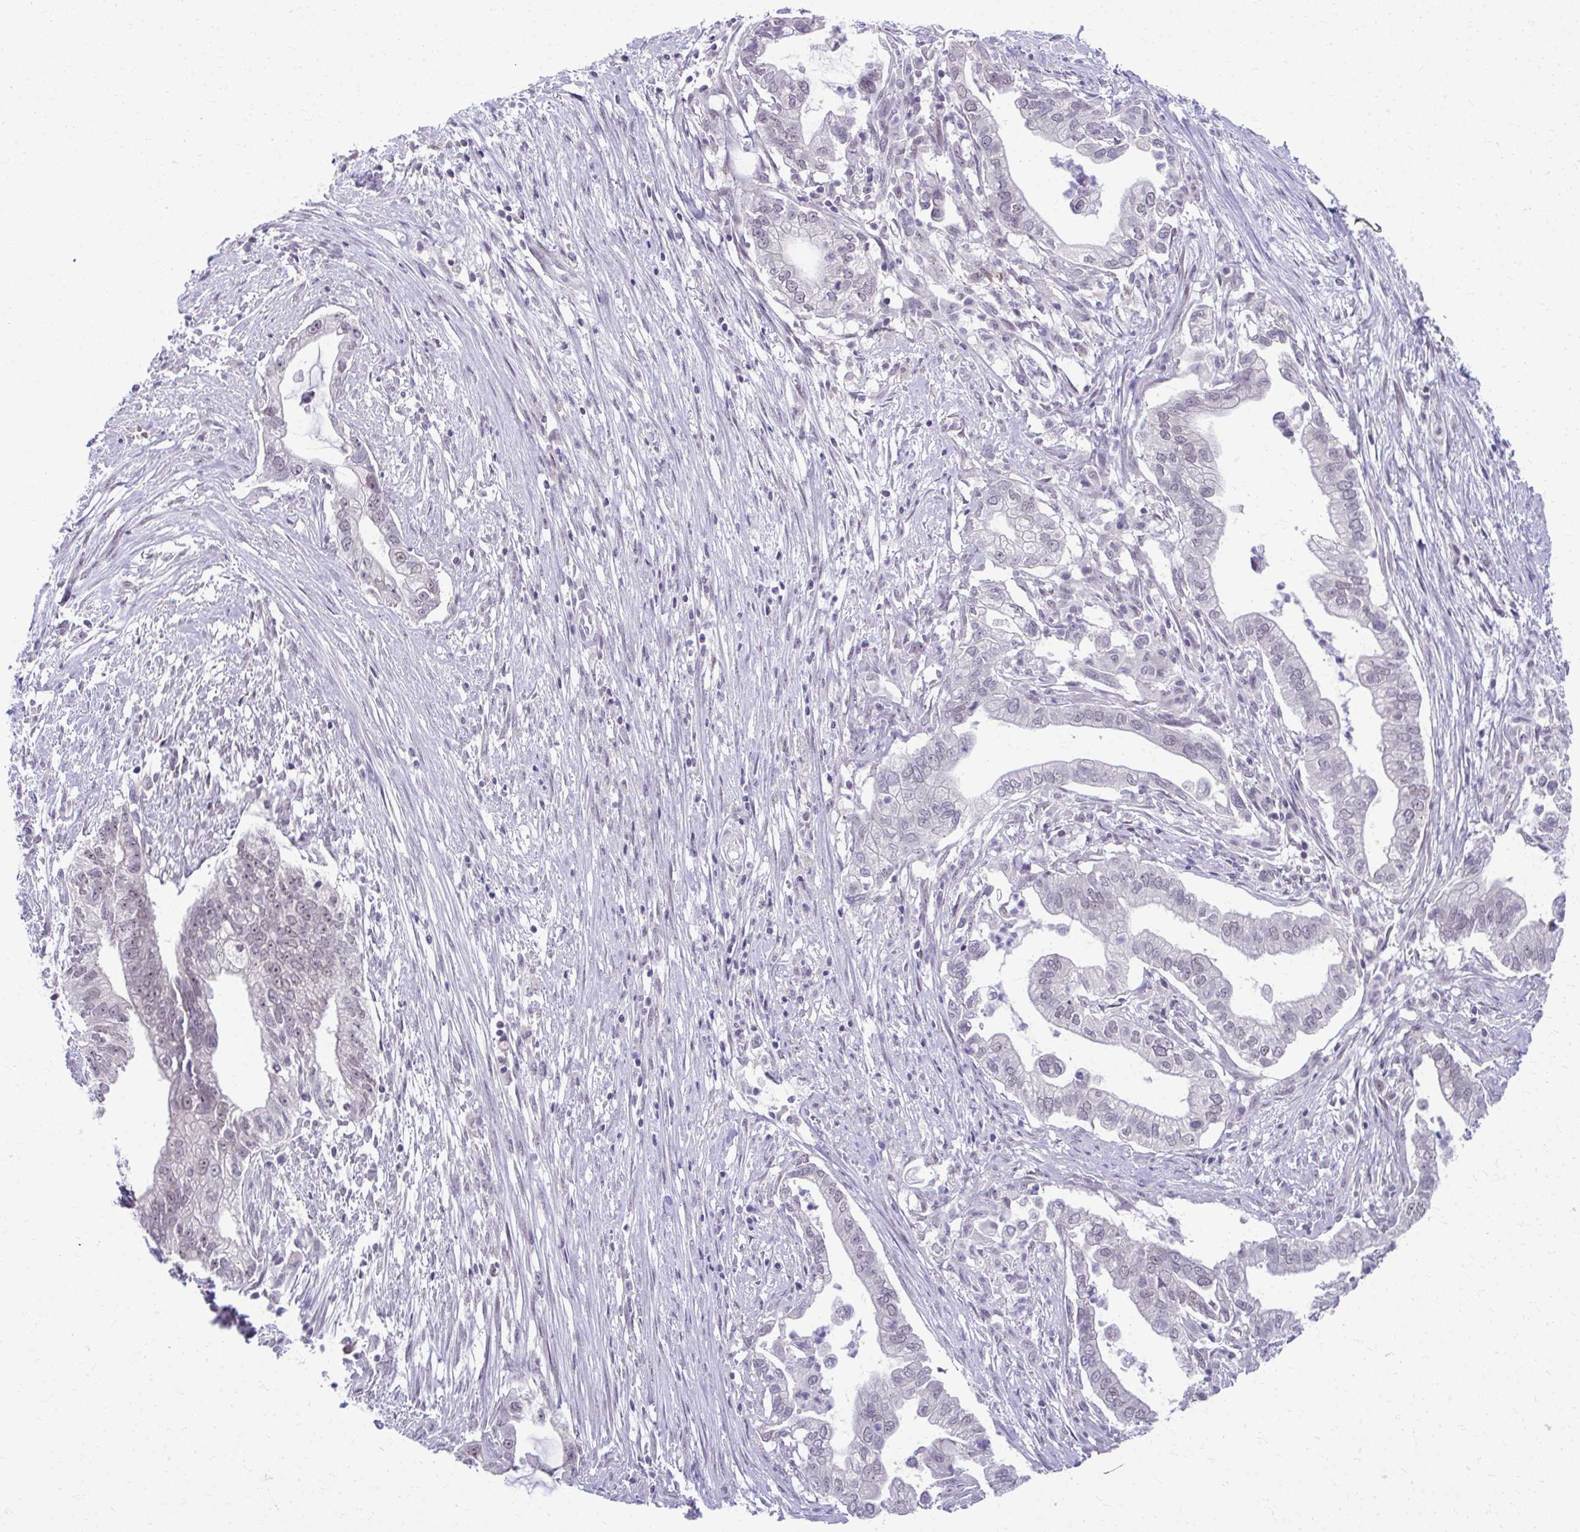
{"staining": {"intensity": "weak", "quantity": "<25%", "location": "nuclear"}, "tissue": "pancreatic cancer", "cell_type": "Tumor cells", "image_type": "cancer", "snomed": [{"axis": "morphology", "description": "Adenocarcinoma, NOS"}, {"axis": "topography", "description": "Pancreas"}], "caption": "Micrograph shows no protein staining in tumor cells of pancreatic cancer (adenocarcinoma) tissue. (DAB (3,3'-diaminobenzidine) immunohistochemistry, high magnification).", "gene": "MAF1", "patient": {"sex": "male", "age": 70}}